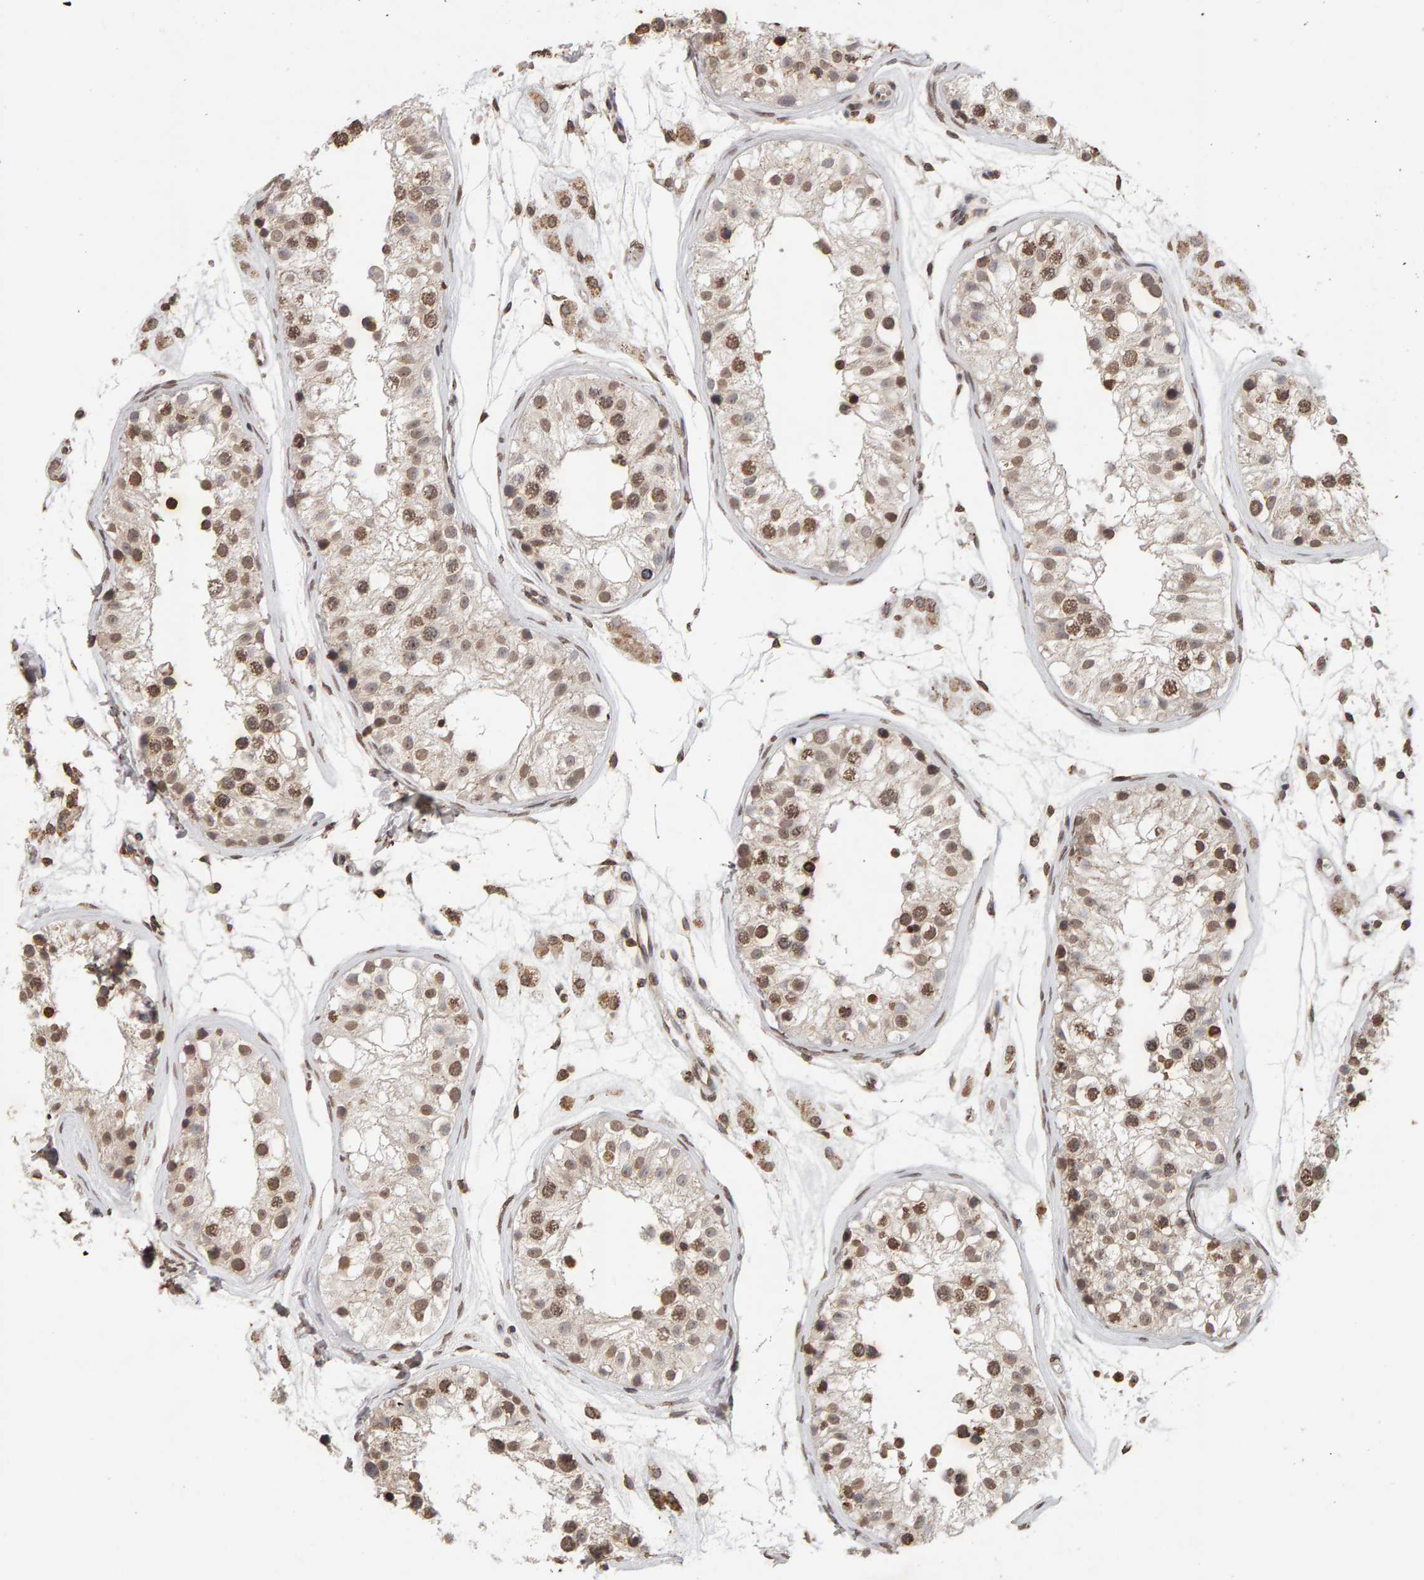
{"staining": {"intensity": "moderate", "quantity": ">75%", "location": "cytoplasmic/membranous,nuclear"}, "tissue": "testis", "cell_type": "Cells in seminiferous ducts", "image_type": "normal", "snomed": [{"axis": "morphology", "description": "Normal tissue, NOS"}, {"axis": "morphology", "description": "Adenocarcinoma, metastatic, NOS"}, {"axis": "topography", "description": "Testis"}], "caption": "Immunohistochemical staining of normal human testis demonstrates medium levels of moderate cytoplasmic/membranous,nuclear positivity in approximately >75% of cells in seminiferous ducts. Immunohistochemistry stains the protein in brown and the nuclei are stained blue.", "gene": "DNAJB5", "patient": {"sex": "male", "age": 26}}